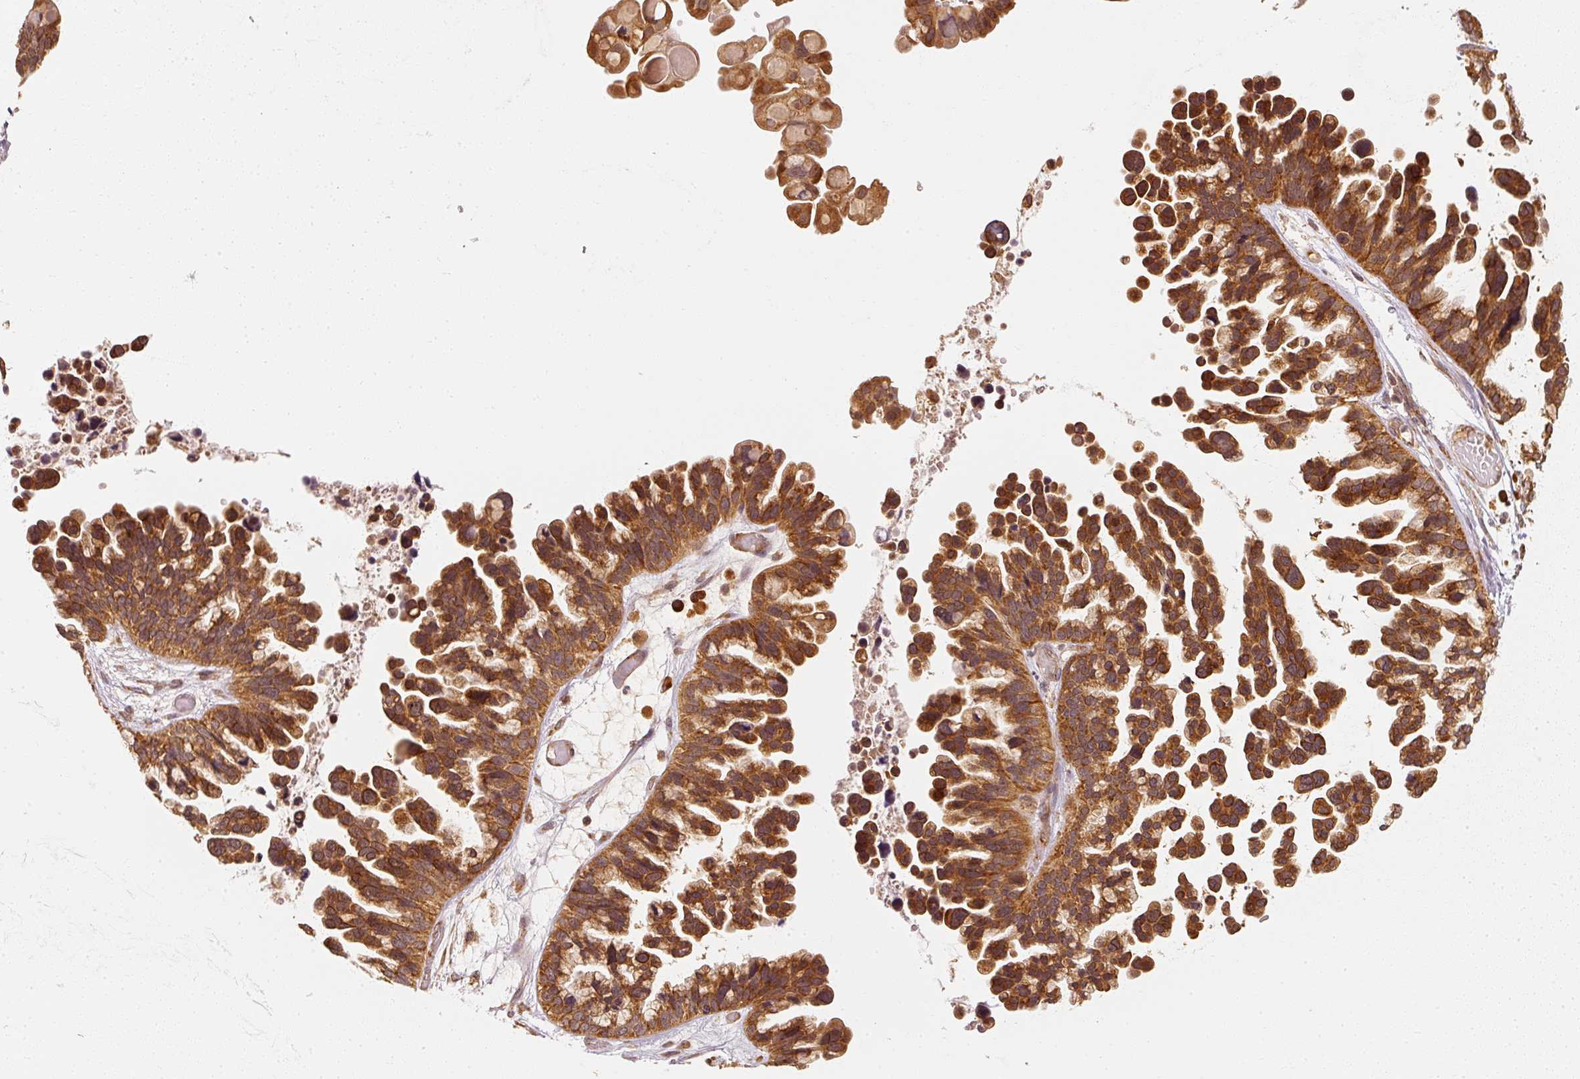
{"staining": {"intensity": "strong", "quantity": ">75%", "location": "cytoplasmic/membranous"}, "tissue": "ovarian cancer", "cell_type": "Tumor cells", "image_type": "cancer", "snomed": [{"axis": "morphology", "description": "Cystadenocarcinoma, serous, NOS"}, {"axis": "topography", "description": "Ovary"}], "caption": "IHC of ovarian cancer reveals high levels of strong cytoplasmic/membranous positivity in about >75% of tumor cells. (Brightfield microscopy of DAB IHC at high magnification).", "gene": "EEF1A2", "patient": {"sex": "female", "age": 56}}